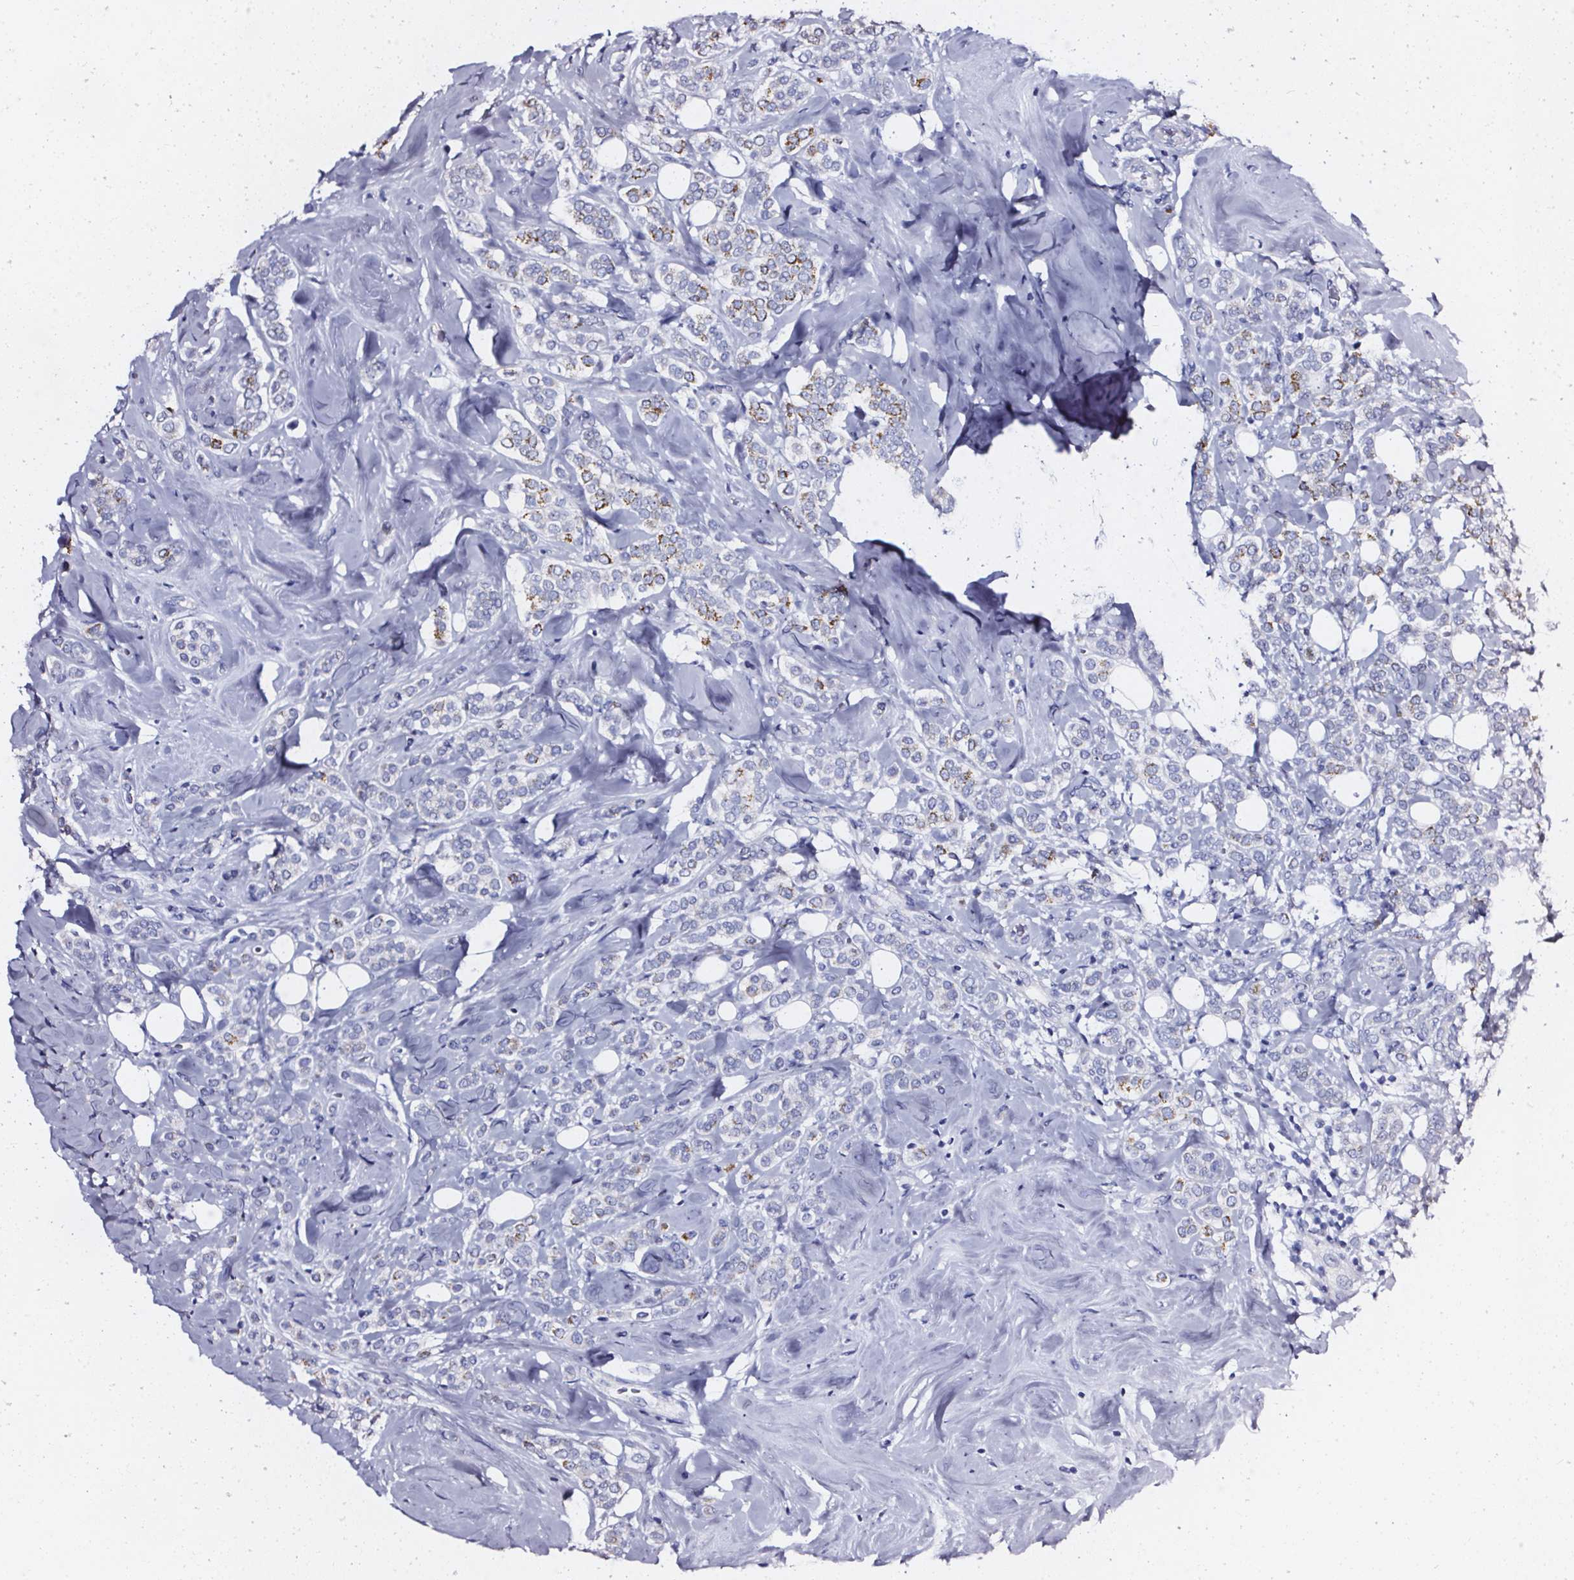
{"staining": {"intensity": "weak", "quantity": "<25%", "location": "cytoplasmic/membranous"}, "tissue": "breast cancer", "cell_type": "Tumor cells", "image_type": "cancer", "snomed": [{"axis": "morphology", "description": "Lobular carcinoma"}, {"axis": "topography", "description": "Breast"}], "caption": "Tumor cells show no significant staining in breast cancer.", "gene": "ELAVL2", "patient": {"sex": "female", "age": 49}}